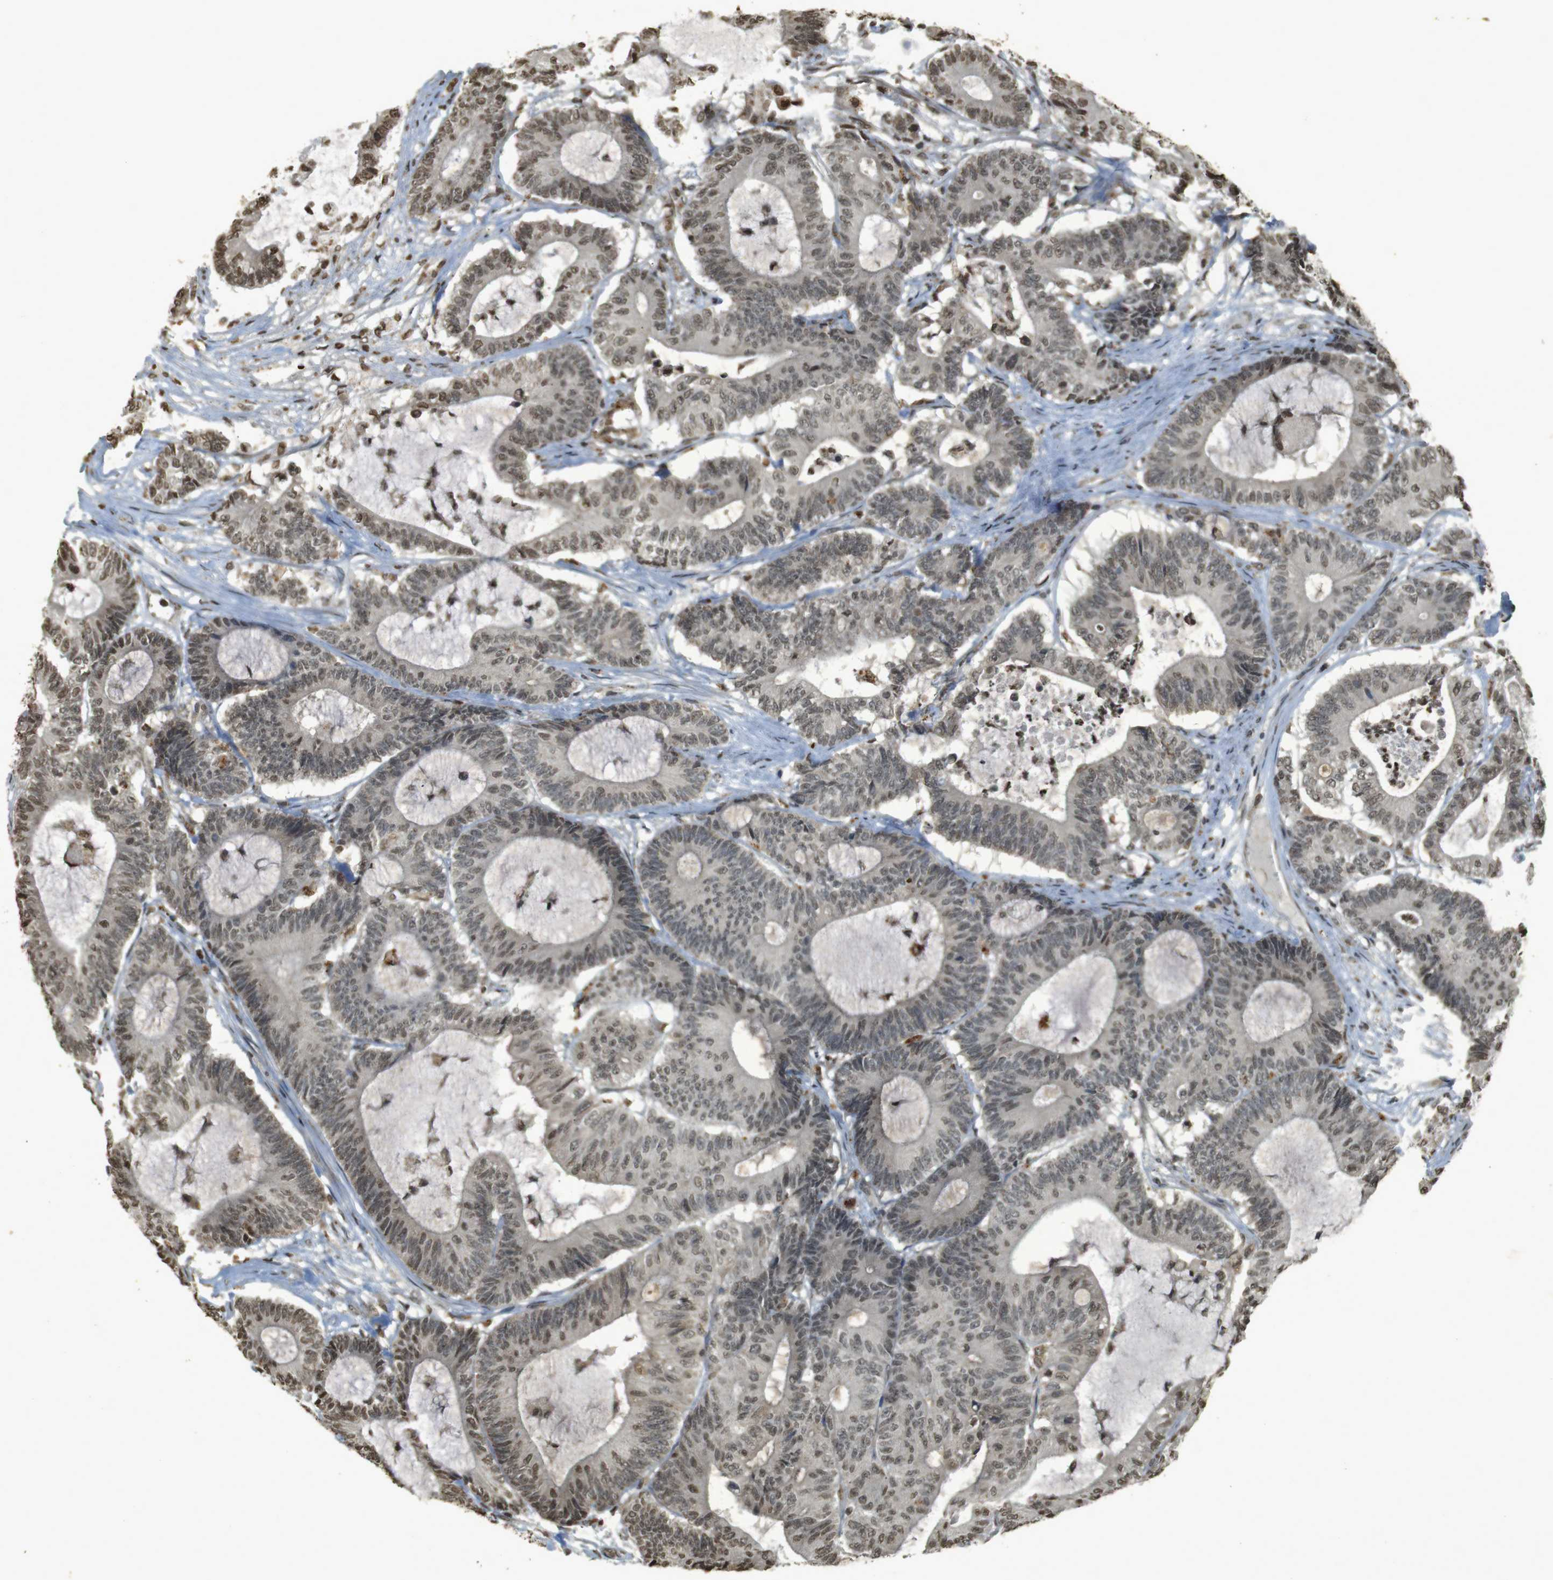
{"staining": {"intensity": "moderate", "quantity": ">75%", "location": "nuclear"}, "tissue": "colorectal cancer", "cell_type": "Tumor cells", "image_type": "cancer", "snomed": [{"axis": "morphology", "description": "Adenocarcinoma, NOS"}, {"axis": "topography", "description": "Colon"}], "caption": "IHC (DAB) staining of colorectal adenocarcinoma exhibits moderate nuclear protein positivity in about >75% of tumor cells. (brown staining indicates protein expression, while blue staining denotes nuclei).", "gene": "ORC4", "patient": {"sex": "female", "age": 84}}